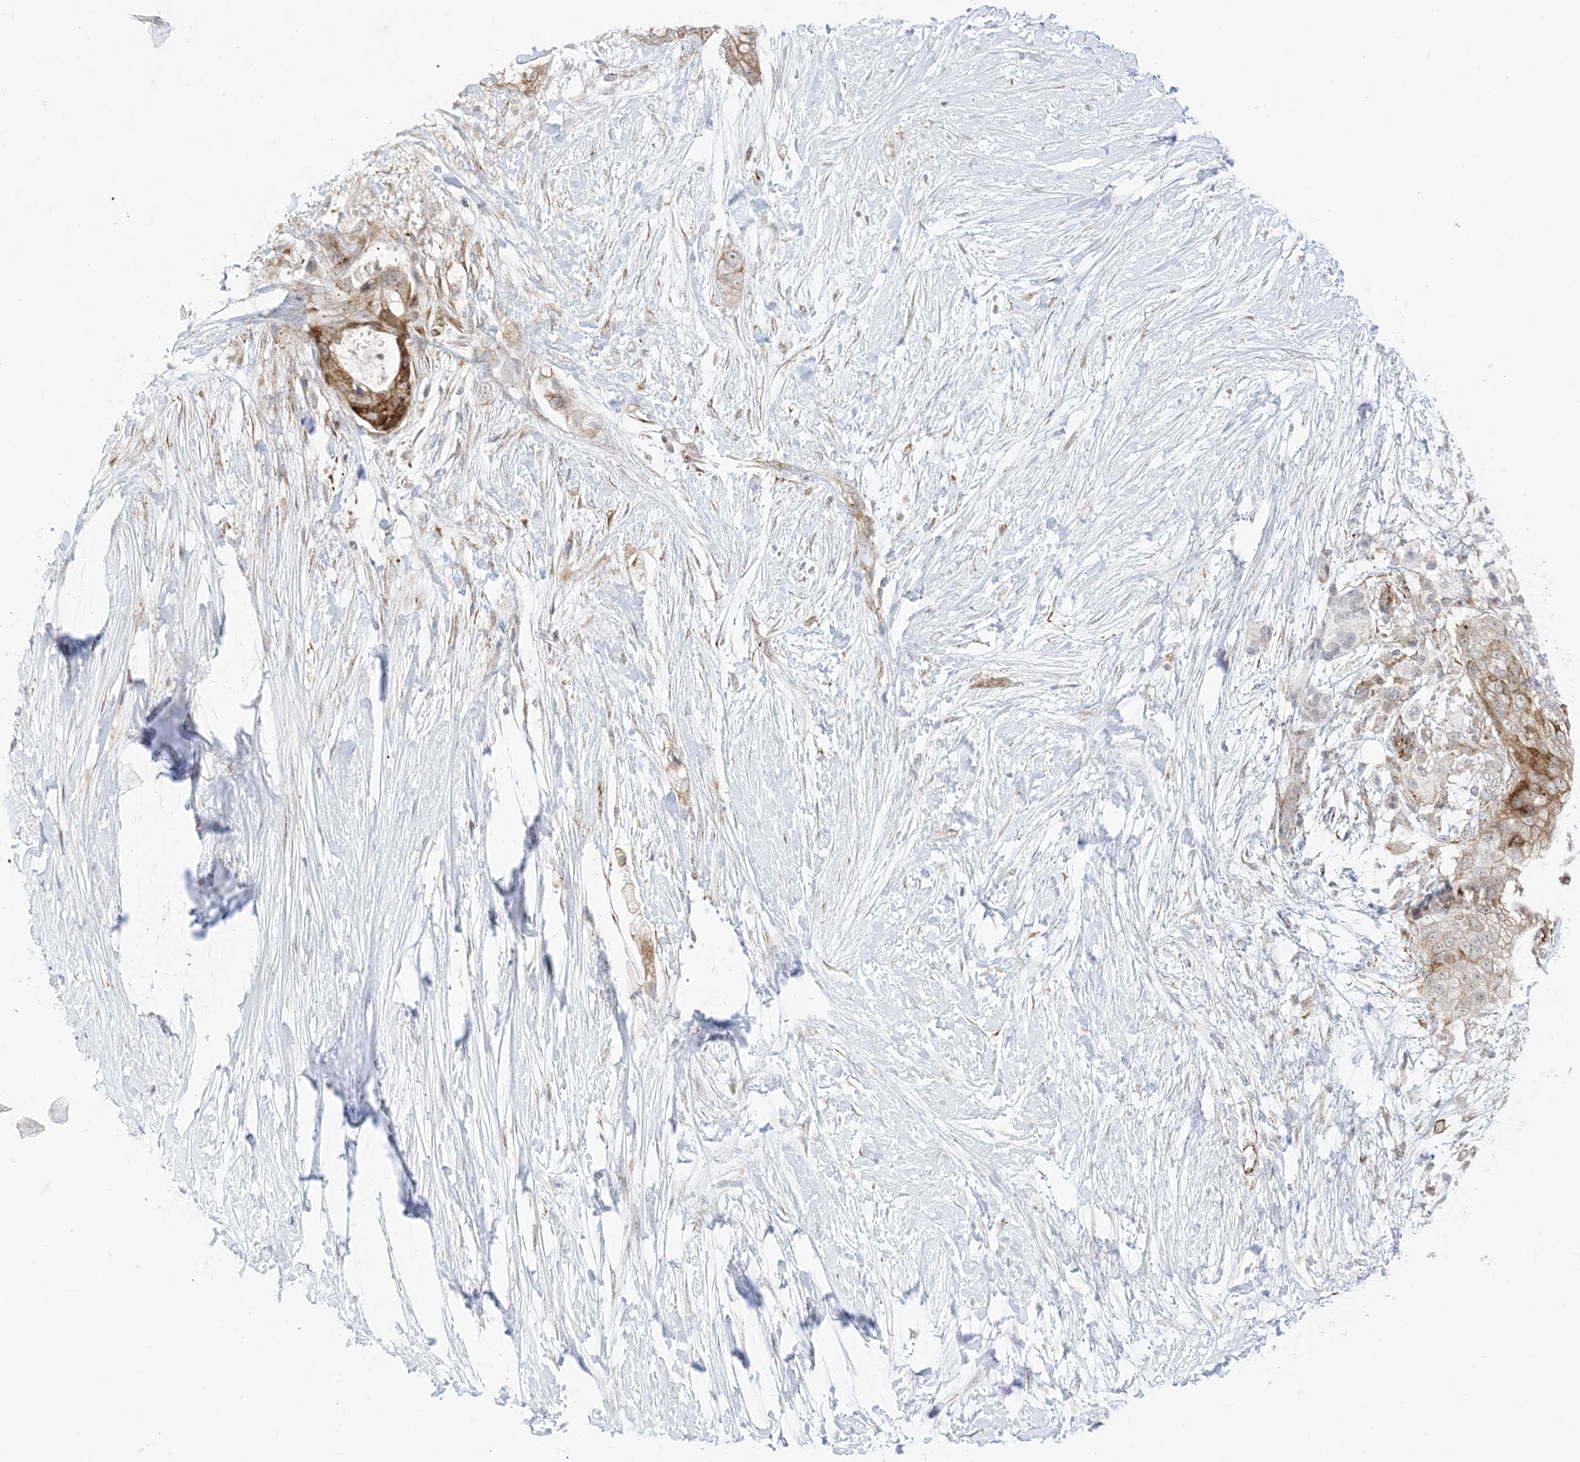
{"staining": {"intensity": "moderate", "quantity": ">75%", "location": "cytoplasmic/membranous"}, "tissue": "pancreatic cancer", "cell_type": "Tumor cells", "image_type": "cancer", "snomed": [{"axis": "morphology", "description": "Adenocarcinoma, NOS"}, {"axis": "topography", "description": "Pancreas"}], "caption": "Immunohistochemistry (IHC) of human pancreatic cancer (adenocarcinoma) reveals medium levels of moderate cytoplasmic/membranous staining in about >75% of tumor cells. Using DAB (brown) and hematoxylin (blue) stains, captured at high magnification using brightfield microscopy.", "gene": "RAC1", "patient": {"sex": "male", "age": 53}}